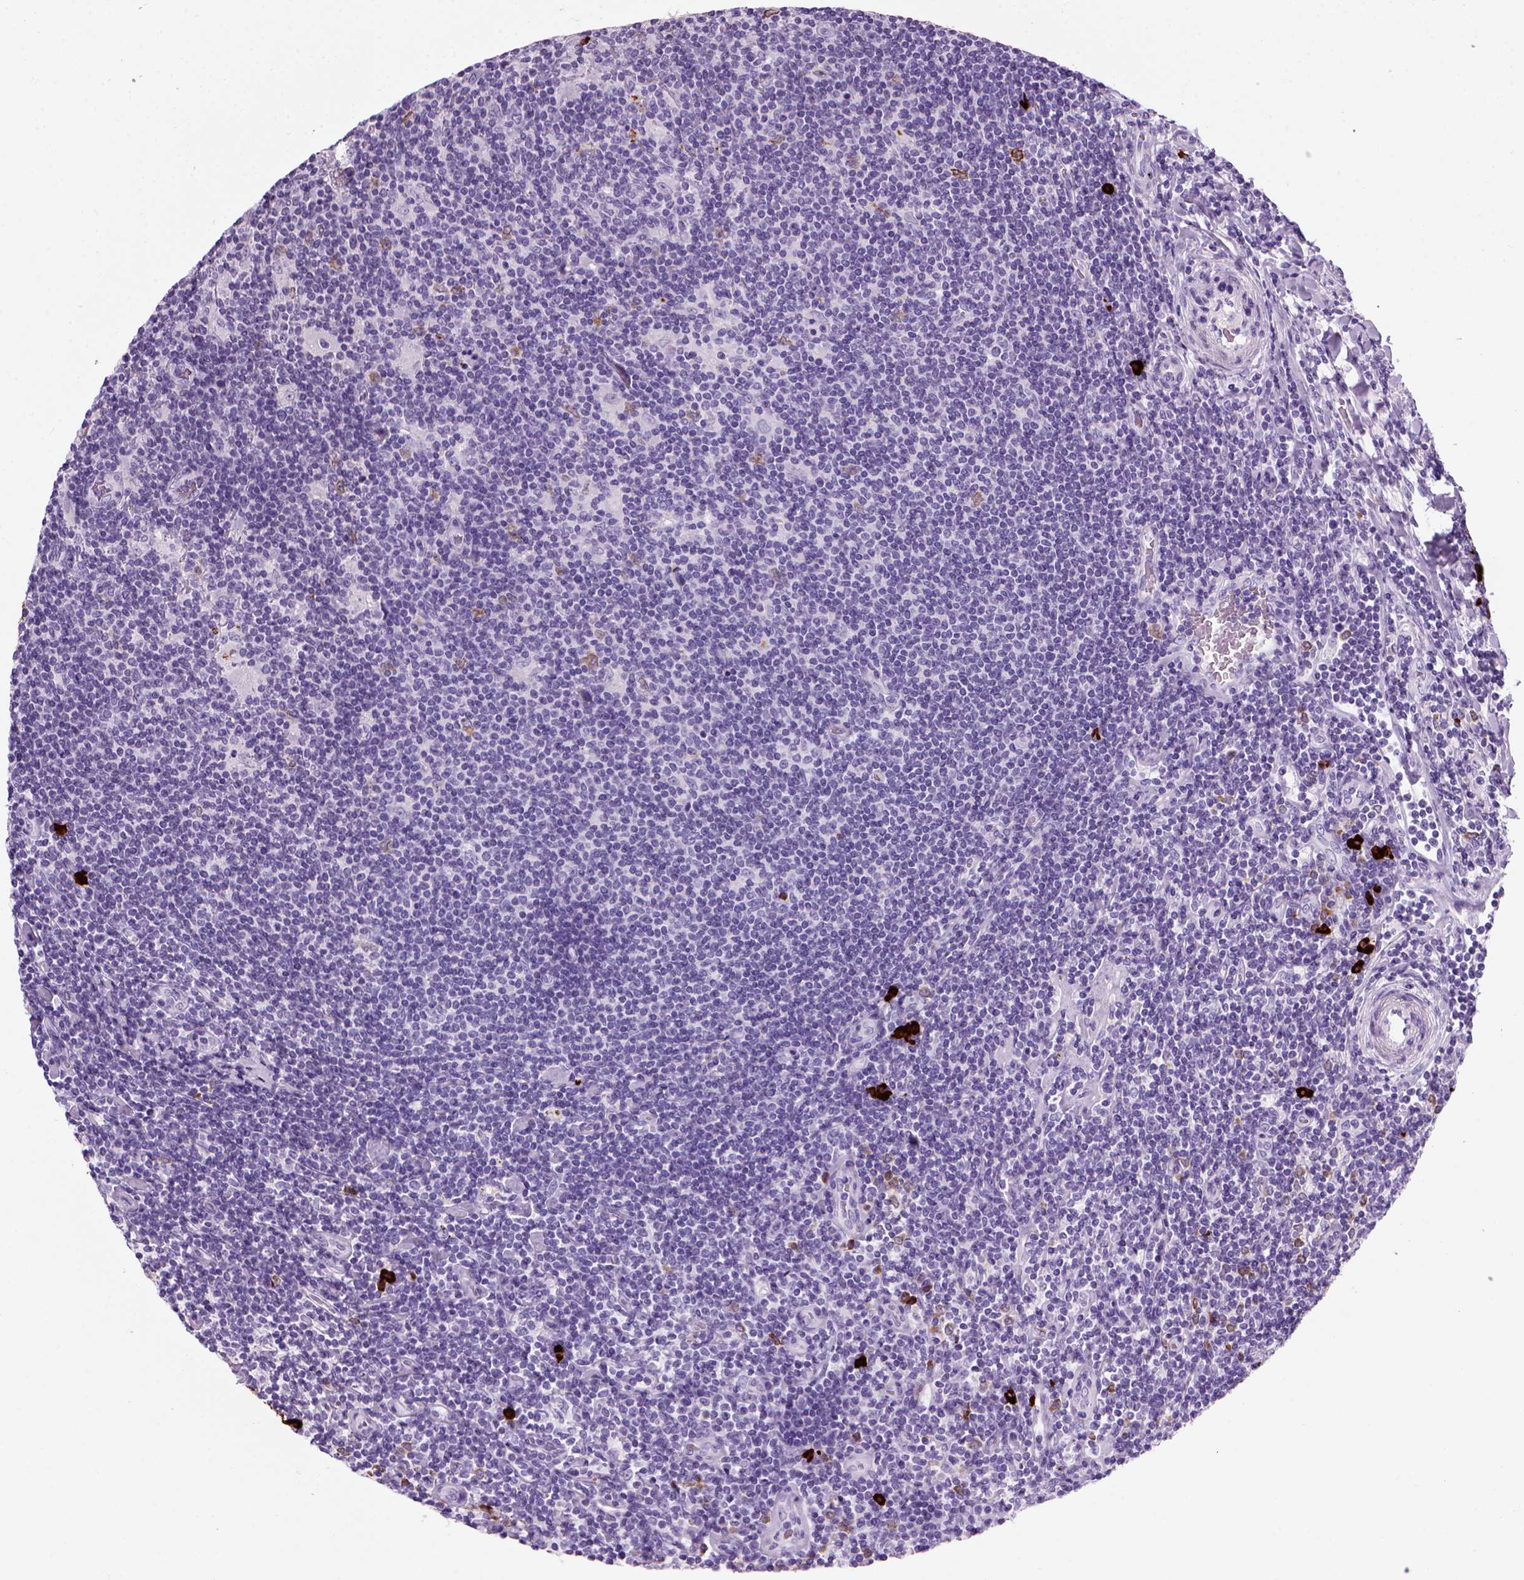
{"staining": {"intensity": "negative", "quantity": "none", "location": "none"}, "tissue": "lymphoma", "cell_type": "Tumor cells", "image_type": "cancer", "snomed": [{"axis": "morphology", "description": "Hodgkin's disease, NOS"}, {"axis": "topography", "description": "Lymph node"}], "caption": "An image of human Hodgkin's disease is negative for staining in tumor cells.", "gene": "MZB1", "patient": {"sex": "male", "age": 40}}